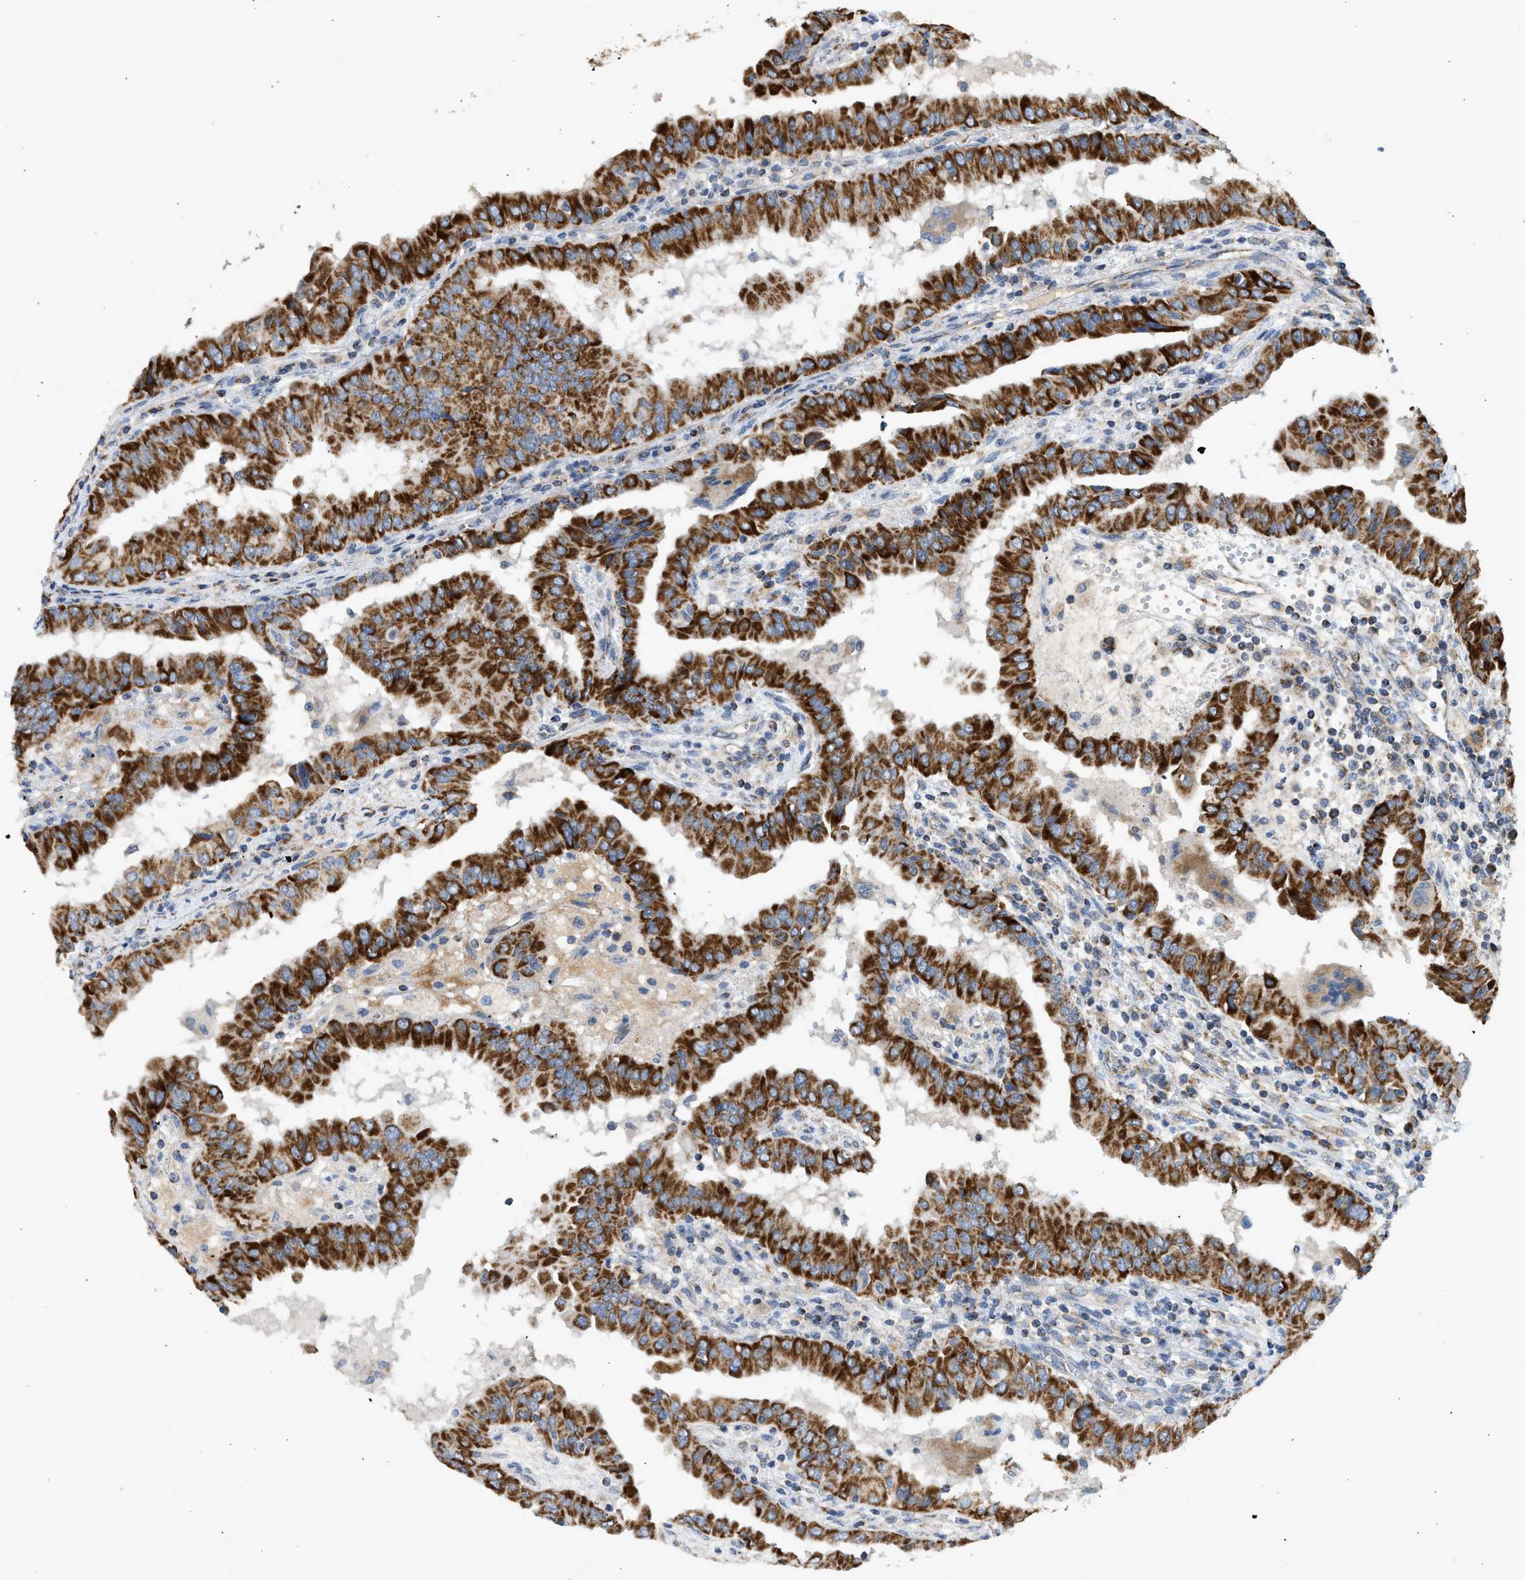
{"staining": {"intensity": "strong", "quantity": ">75%", "location": "cytoplasmic/membranous"}, "tissue": "thyroid cancer", "cell_type": "Tumor cells", "image_type": "cancer", "snomed": [{"axis": "morphology", "description": "Papillary adenocarcinoma, NOS"}, {"axis": "topography", "description": "Thyroid gland"}], "caption": "An image showing strong cytoplasmic/membranous staining in approximately >75% of tumor cells in thyroid papillary adenocarcinoma, as visualized by brown immunohistochemical staining.", "gene": "GOT2", "patient": {"sex": "male", "age": 33}}